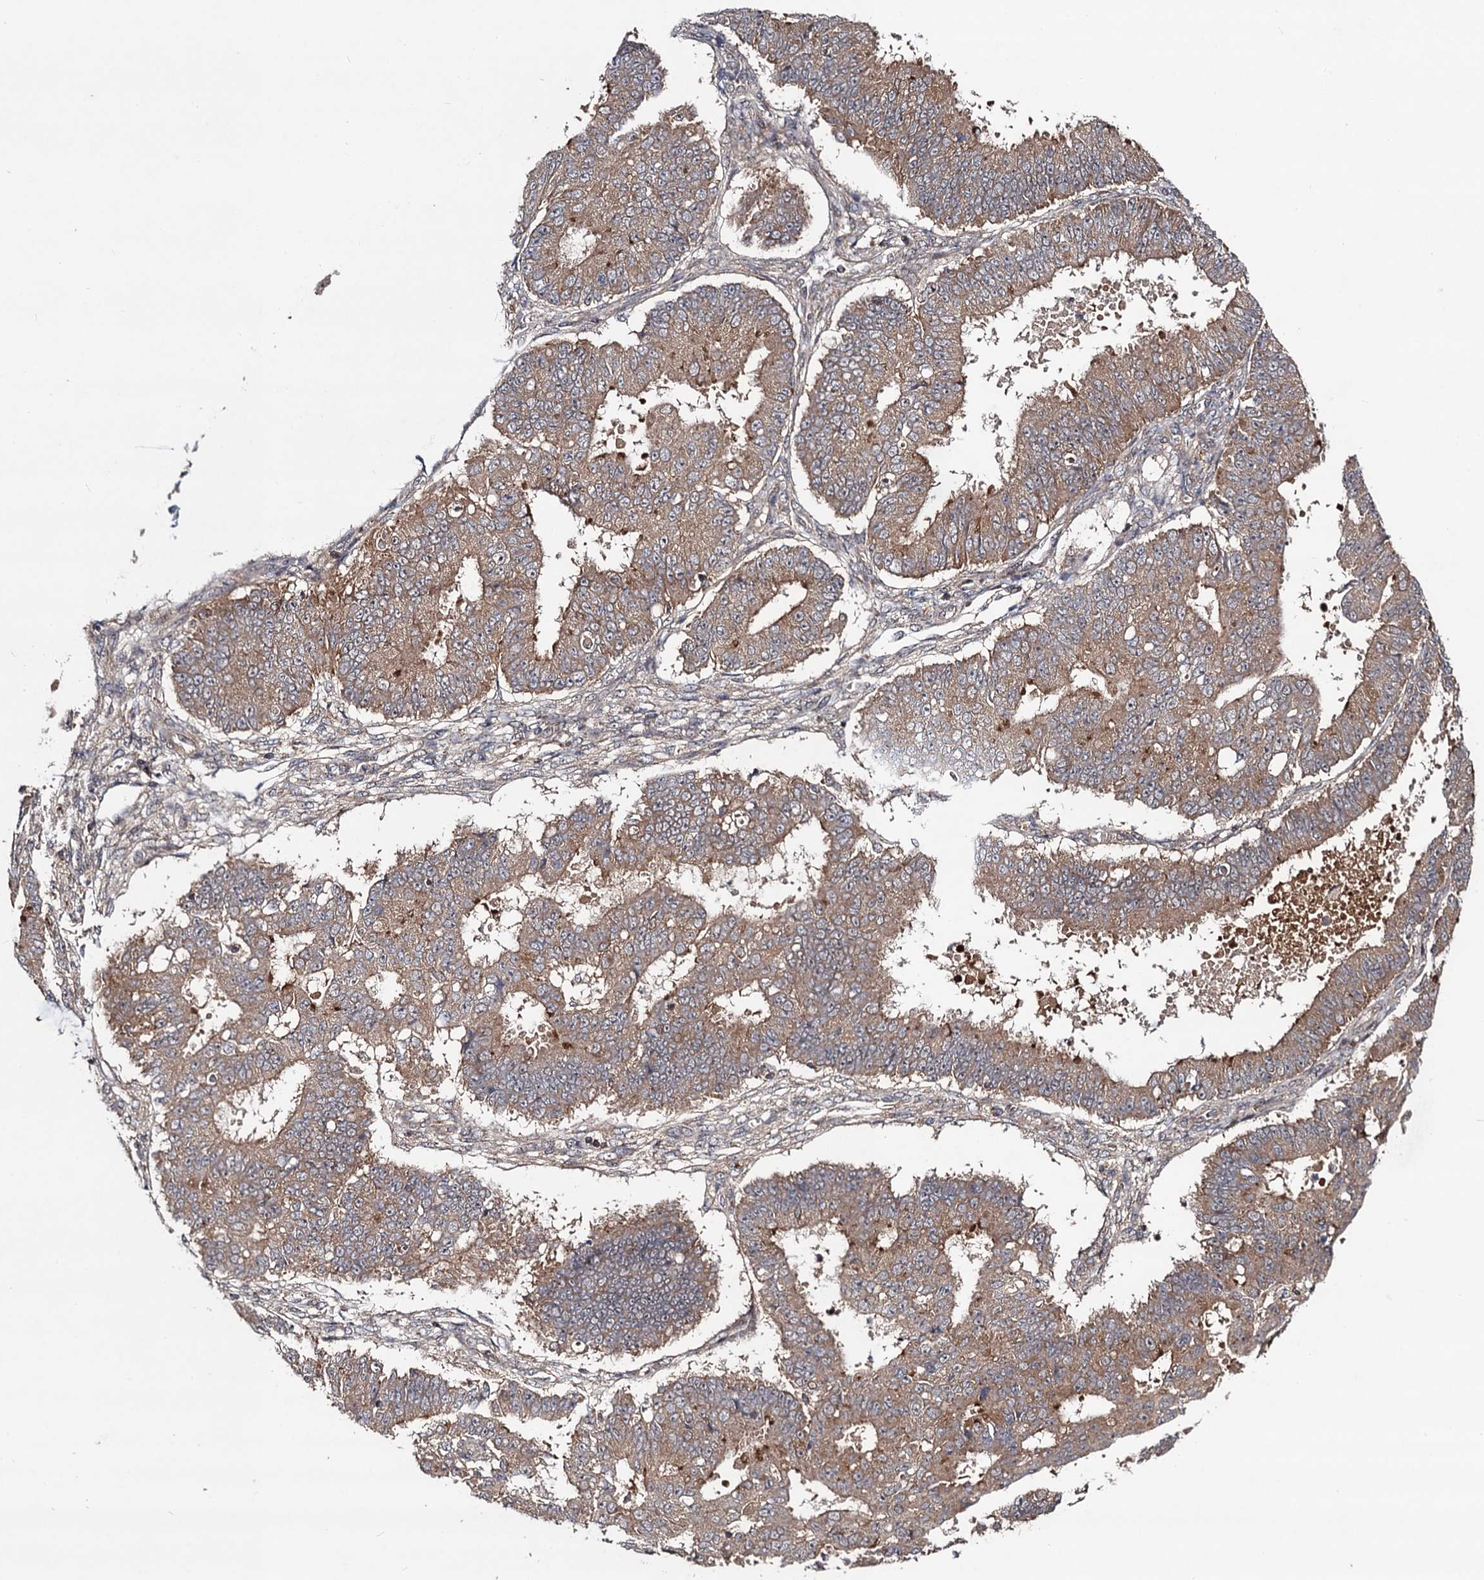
{"staining": {"intensity": "moderate", "quantity": ">75%", "location": "cytoplasmic/membranous"}, "tissue": "ovarian cancer", "cell_type": "Tumor cells", "image_type": "cancer", "snomed": [{"axis": "morphology", "description": "Carcinoma, endometroid"}, {"axis": "topography", "description": "Appendix"}, {"axis": "topography", "description": "Ovary"}], "caption": "Protein analysis of ovarian cancer (endometroid carcinoma) tissue shows moderate cytoplasmic/membranous staining in approximately >75% of tumor cells. The protein is shown in brown color, while the nuclei are stained blue.", "gene": "KXD1", "patient": {"sex": "female", "age": 42}}